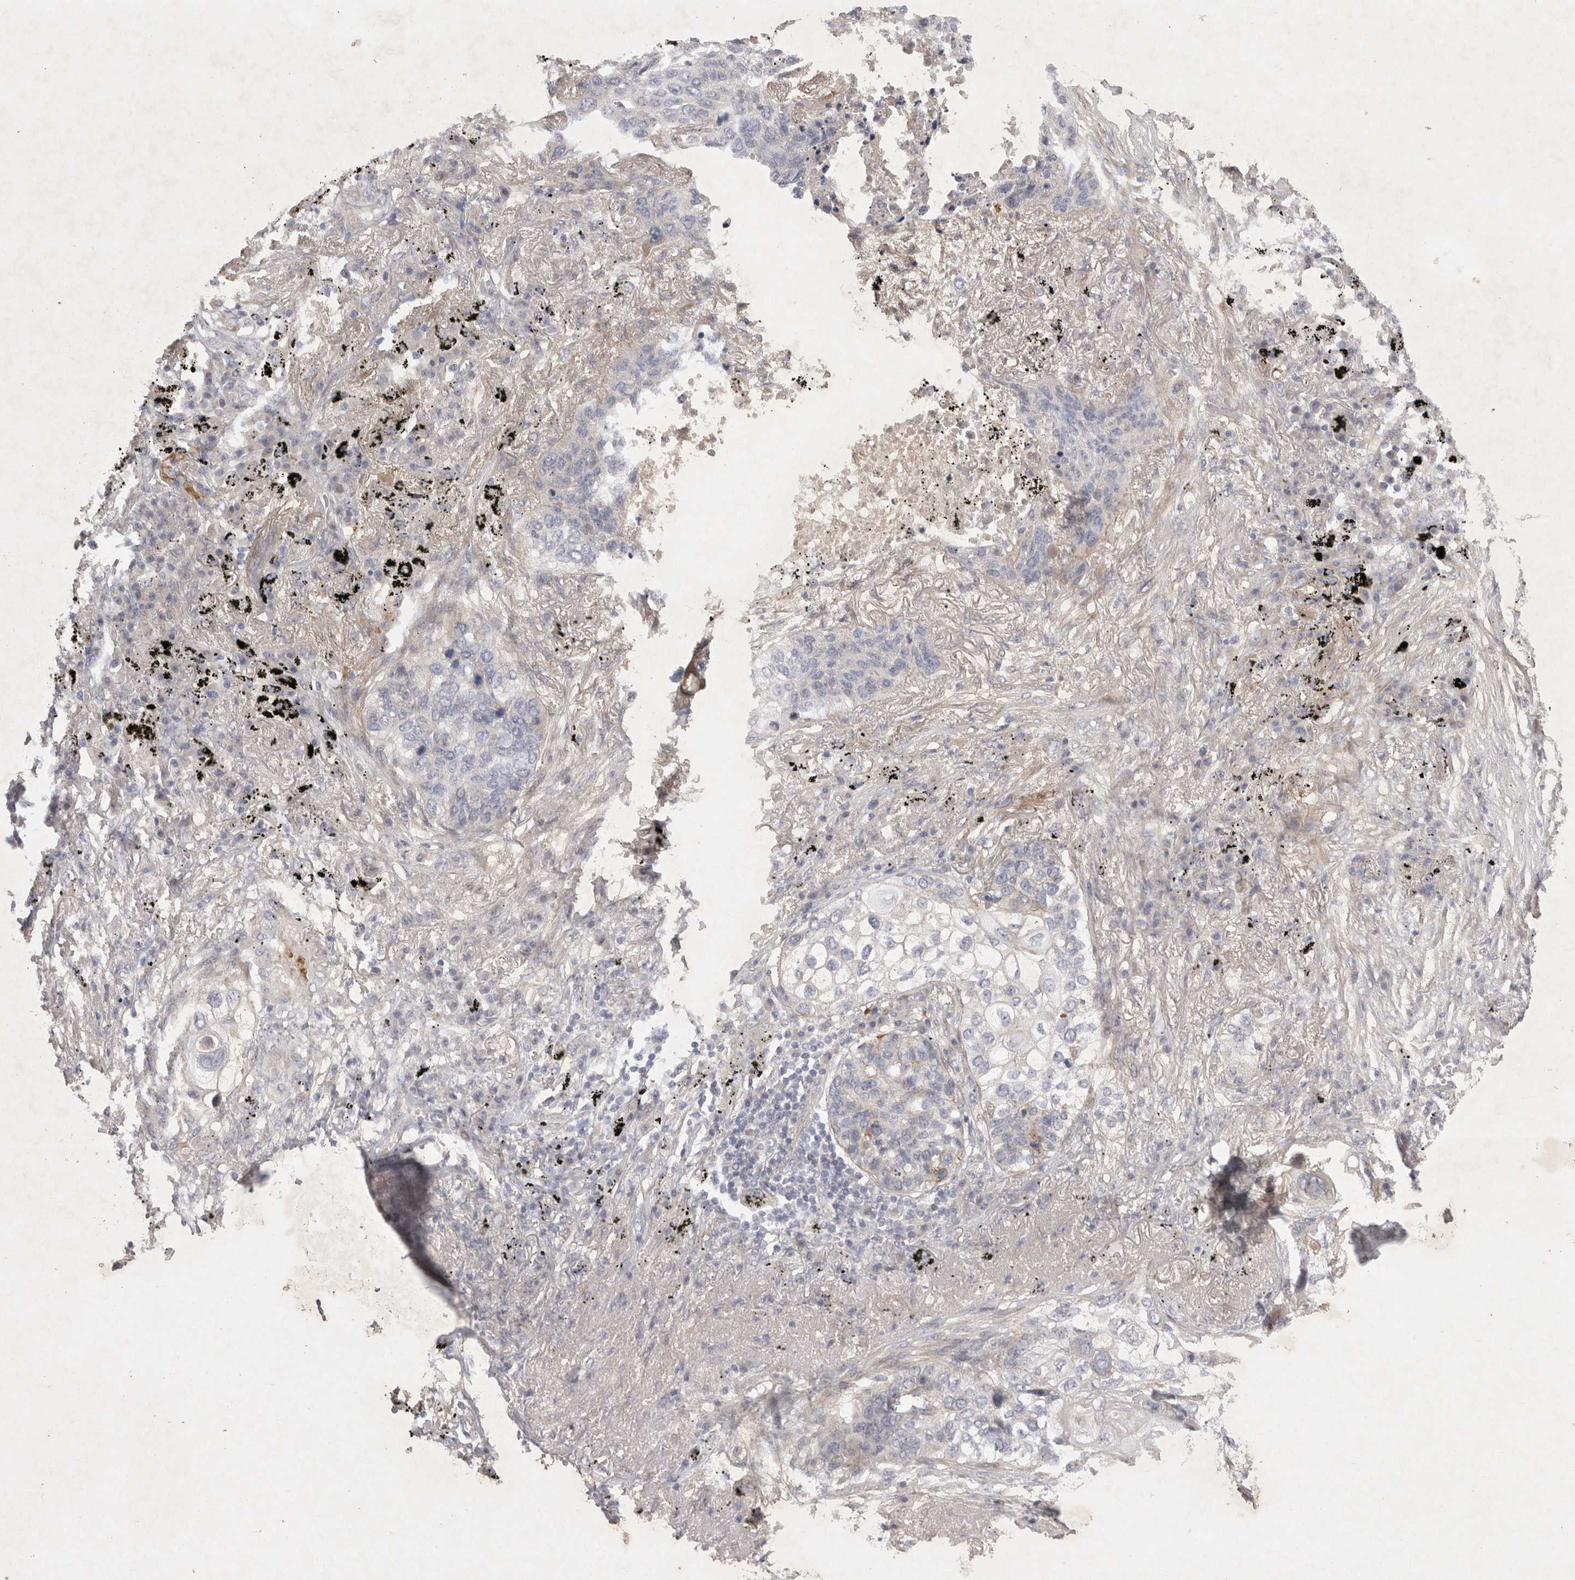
{"staining": {"intensity": "negative", "quantity": "none", "location": "none"}, "tissue": "lung cancer", "cell_type": "Tumor cells", "image_type": "cancer", "snomed": [{"axis": "morphology", "description": "Squamous cell carcinoma, NOS"}, {"axis": "topography", "description": "Lung"}], "caption": "The image exhibits no staining of tumor cells in lung squamous cell carcinoma. Brightfield microscopy of immunohistochemistry (IHC) stained with DAB (3,3'-diaminobenzidine) (brown) and hematoxylin (blue), captured at high magnification.", "gene": "BZW2", "patient": {"sex": "female", "age": 63}}